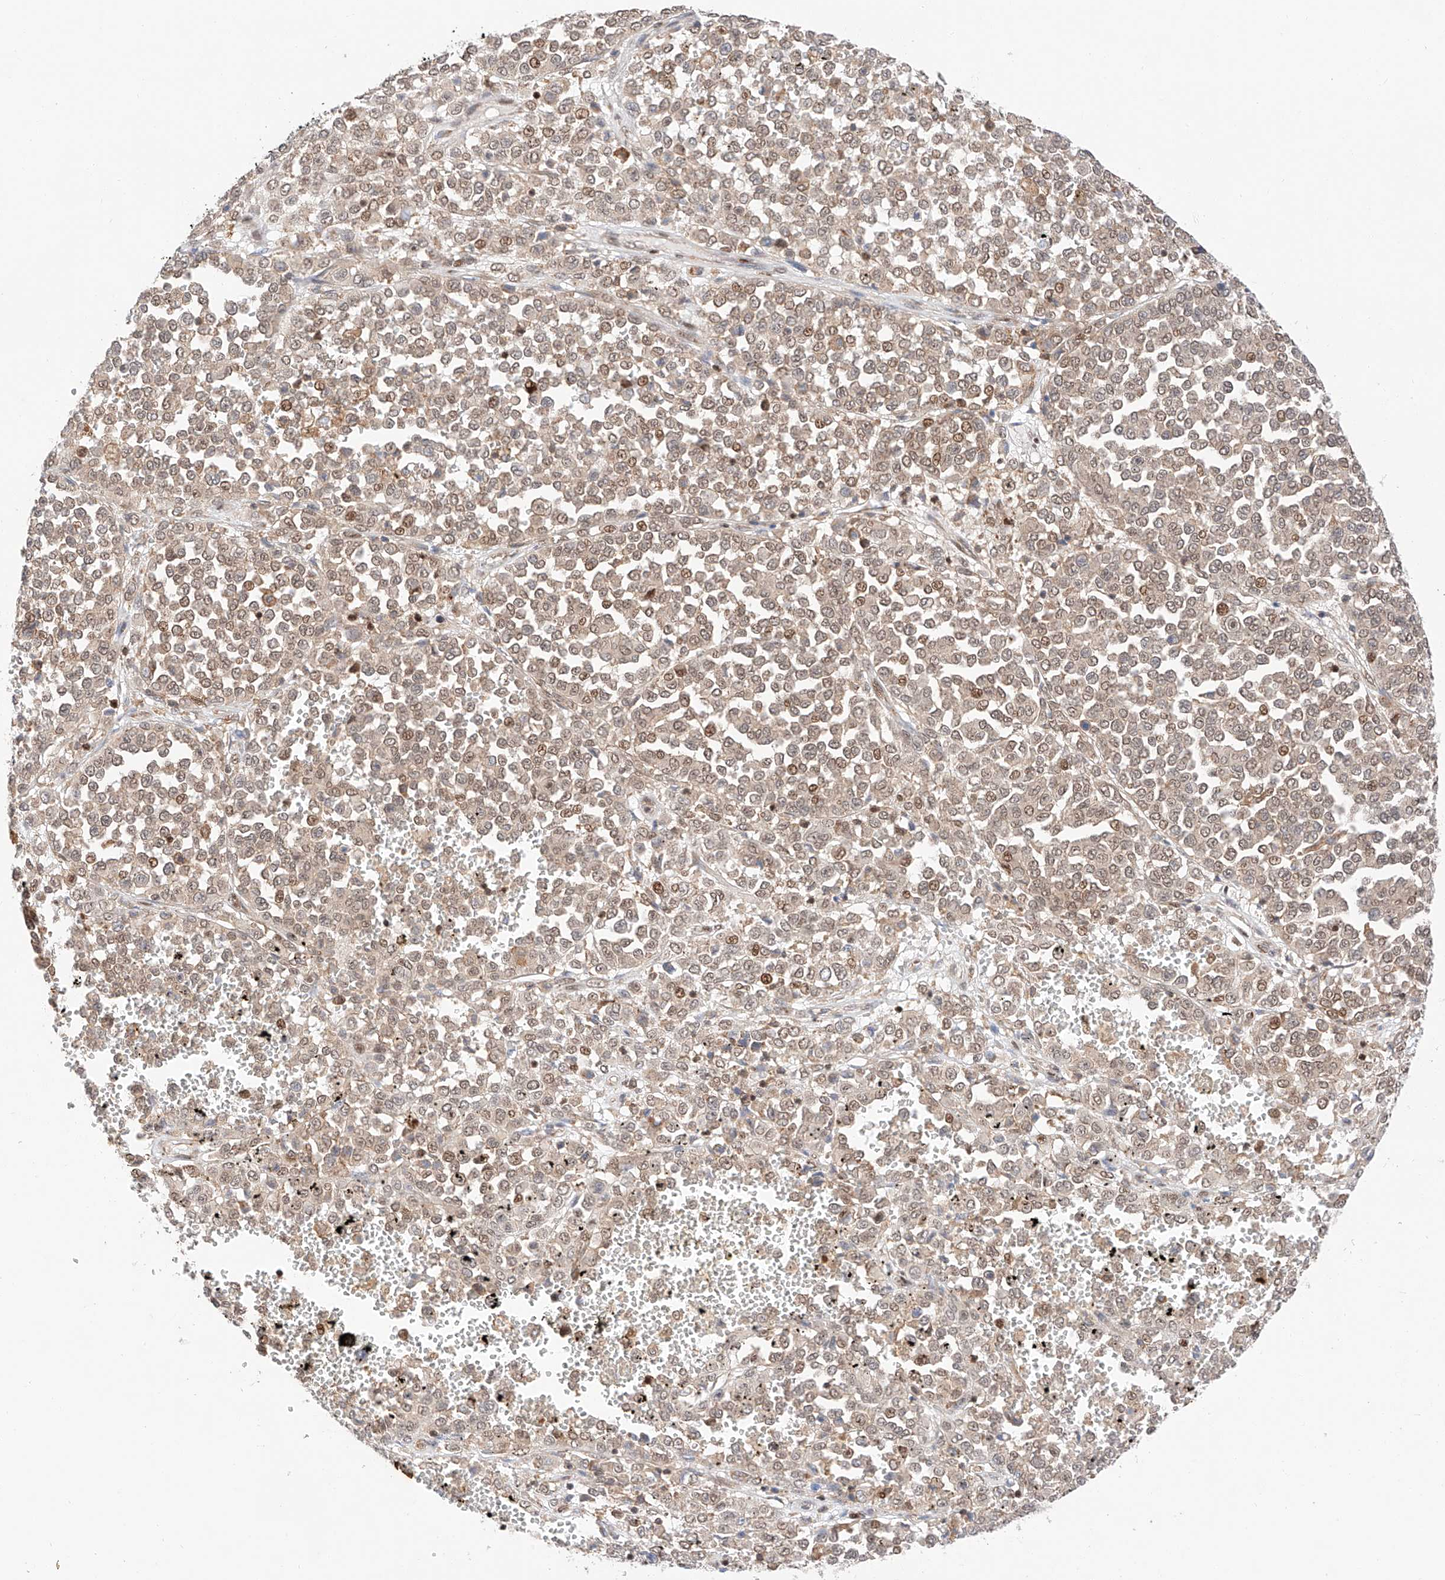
{"staining": {"intensity": "moderate", "quantity": ">75%", "location": "cytoplasmic/membranous,nuclear"}, "tissue": "melanoma", "cell_type": "Tumor cells", "image_type": "cancer", "snomed": [{"axis": "morphology", "description": "Malignant melanoma, Metastatic site"}, {"axis": "topography", "description": "Pancreas"}], "caption": "This micrograph reveals IHC staining of malignant melanoma (metastatic site), with medium moderate cytoplasmic/membranous and nuclear positivity in about >75% of tumor cells.", "gene": "HDAC9", "patient": {"sex": "female", "age": 30}}